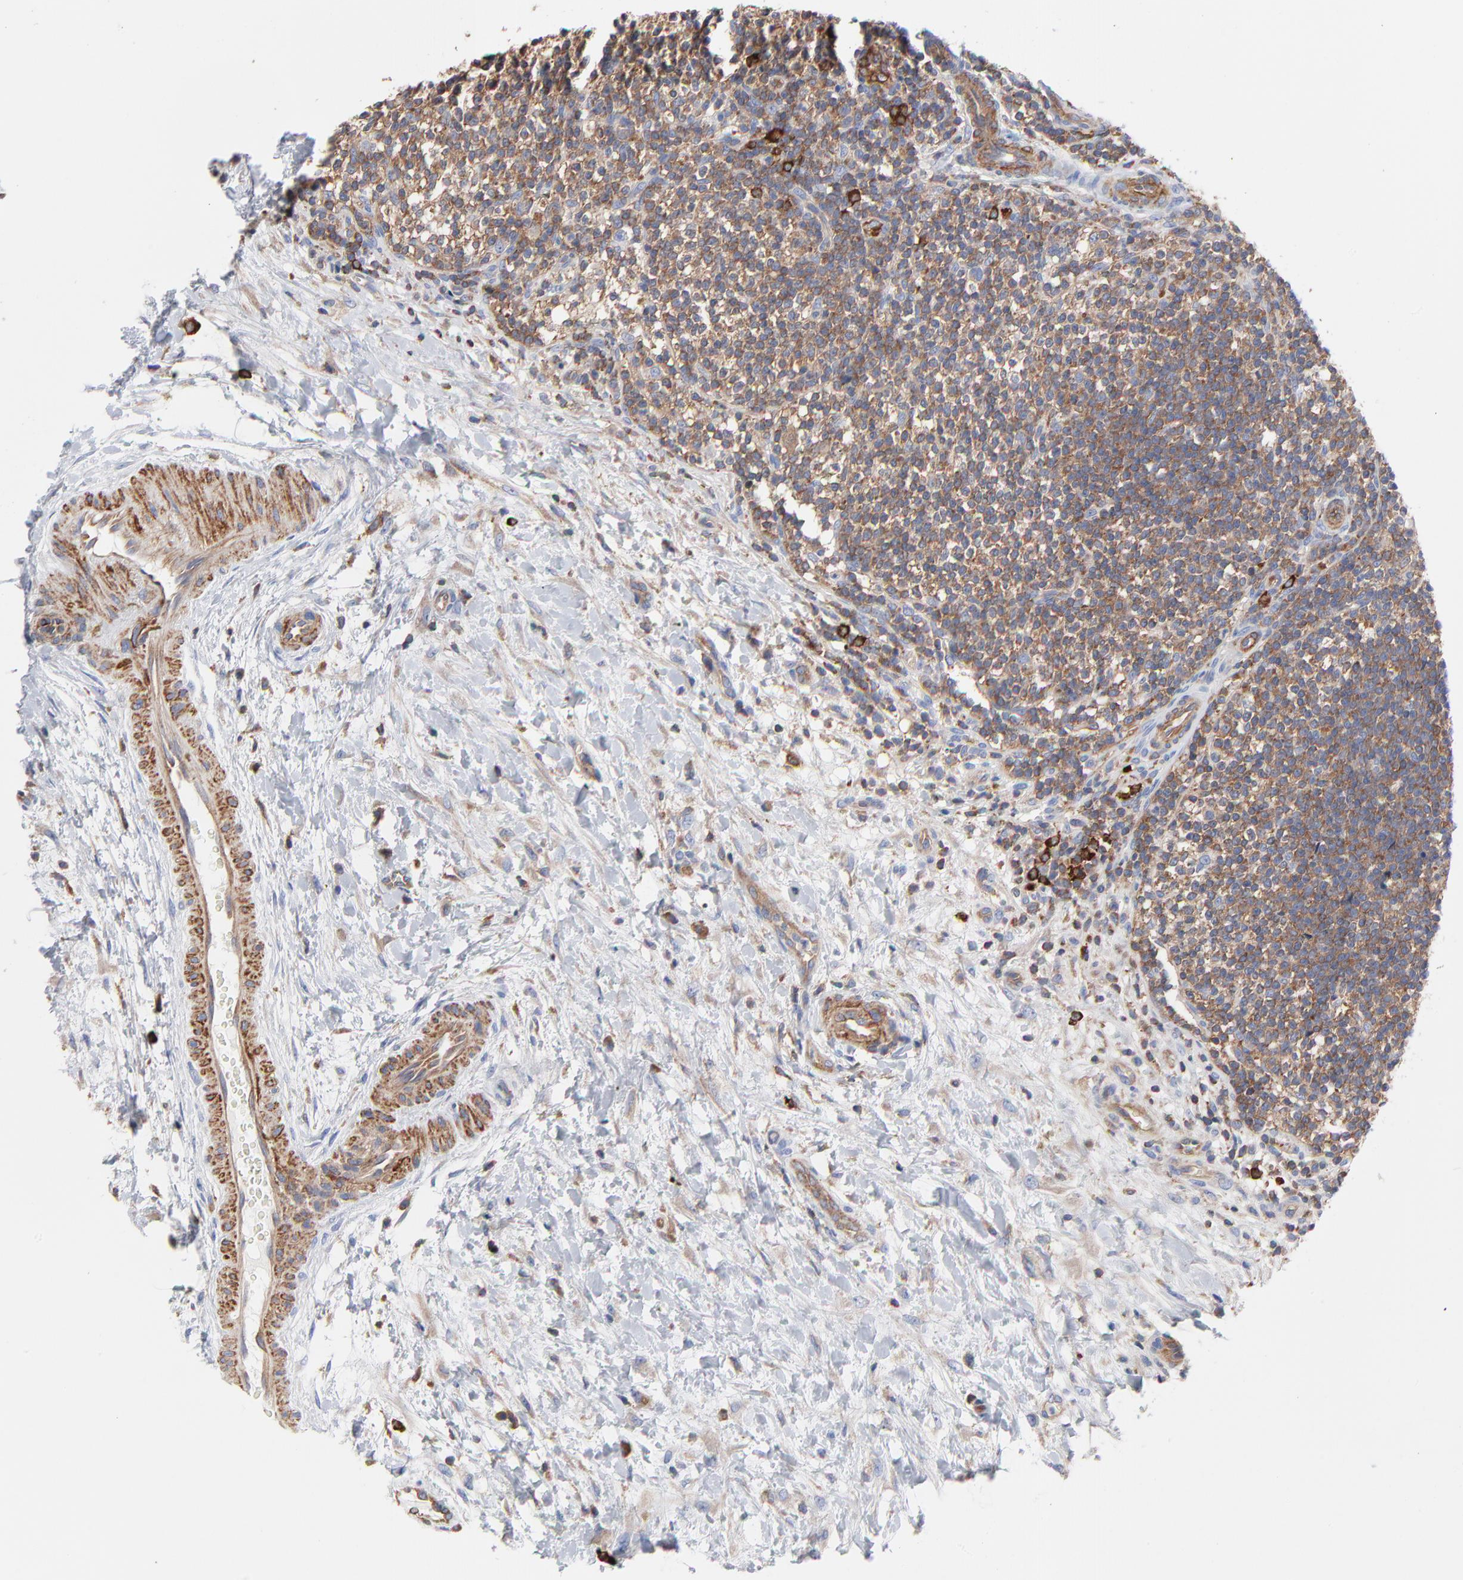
{"staining": {"intensity": "moderate", "quantity": ">75%", "location": "cytoplasmic/membranous"}, "tissue": "lymphoma", "cell_type": "Tumor cells", "image_type": "cancer", "snomed": [{"axis": "morphology", "description": "Malignant lymphoma, non-Hodgkin's type, Low grade"}, {"axis": "topography", "description": "Lymph node"}], "caption": "Immunohistochemistry (IHC) of malignant lymphoma, non-Hodgkin's type (low-grade) displays medium levels of moderate cytoplasmic/membranous staining in about >75% of tumor cells. The staining was performed using DAB (3,3'-diaminobenzidine) to visualize the protein expression in brown, while the nuclei were stained in blue with hematoxylin (Magnification: 20x).", "gene": "CD2AP", "patient": {"sex": "female", "age": 76}}